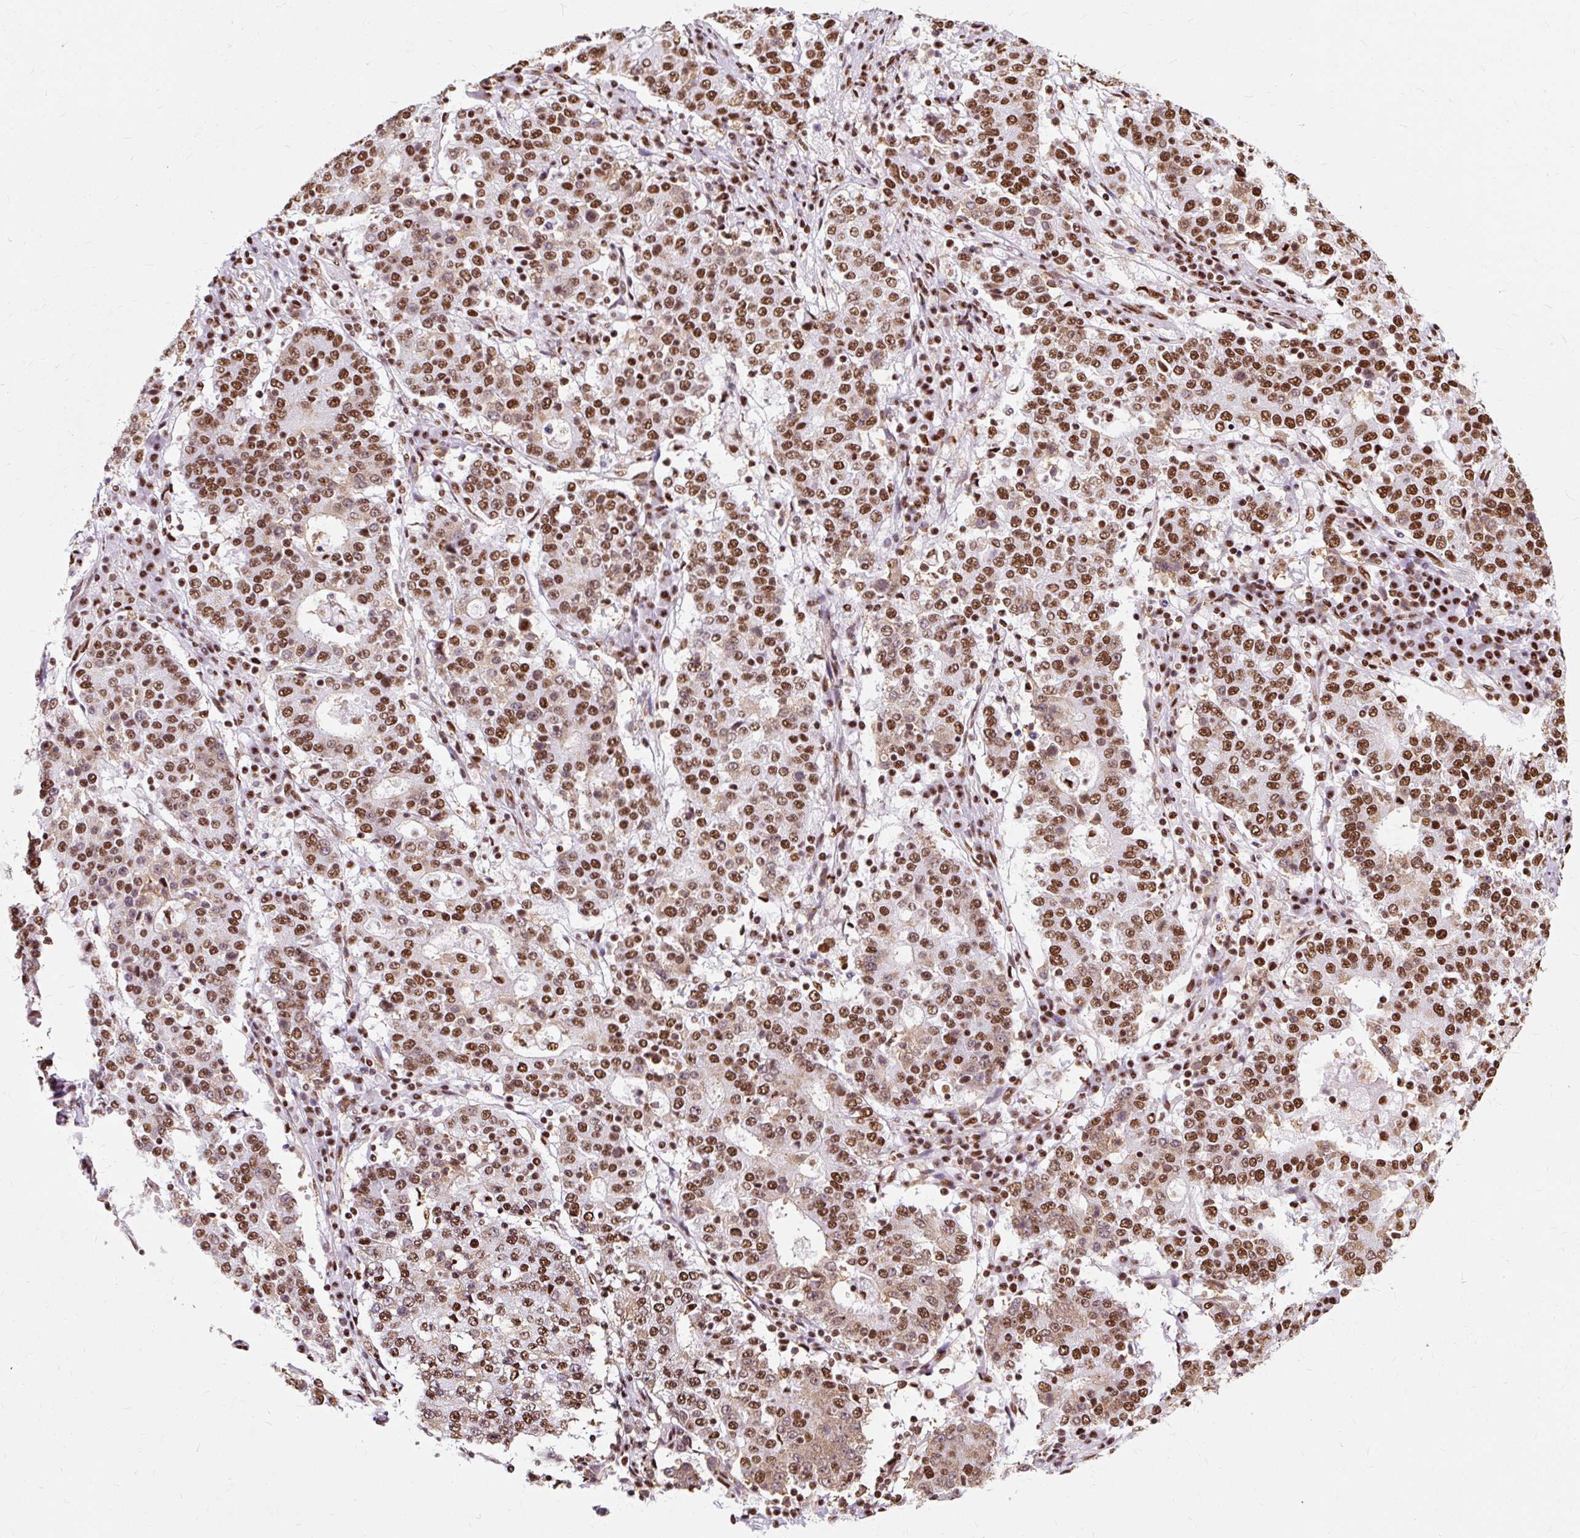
{"staining": {"intensity": "strong", "quantity": ">75%", "location": "nuclear"}, "tissue": "stomach cancer", "cell_type": "Tumor cells", "image_type": "cancer", "snomed": [{"axis": "morphology", "description": "Adenocarcinoma, NOS"}, {"axis": "topography", "description": "Stomach"}], "caption": "Strong nuclear positivity for a protein is appreciated in approximately >75% of tumor cells of adenocarcinoma (stomach) using immunohistochemistry (IHC).", "gene": "XRCC6", "patient": {"sex": "male", "age": 59}}